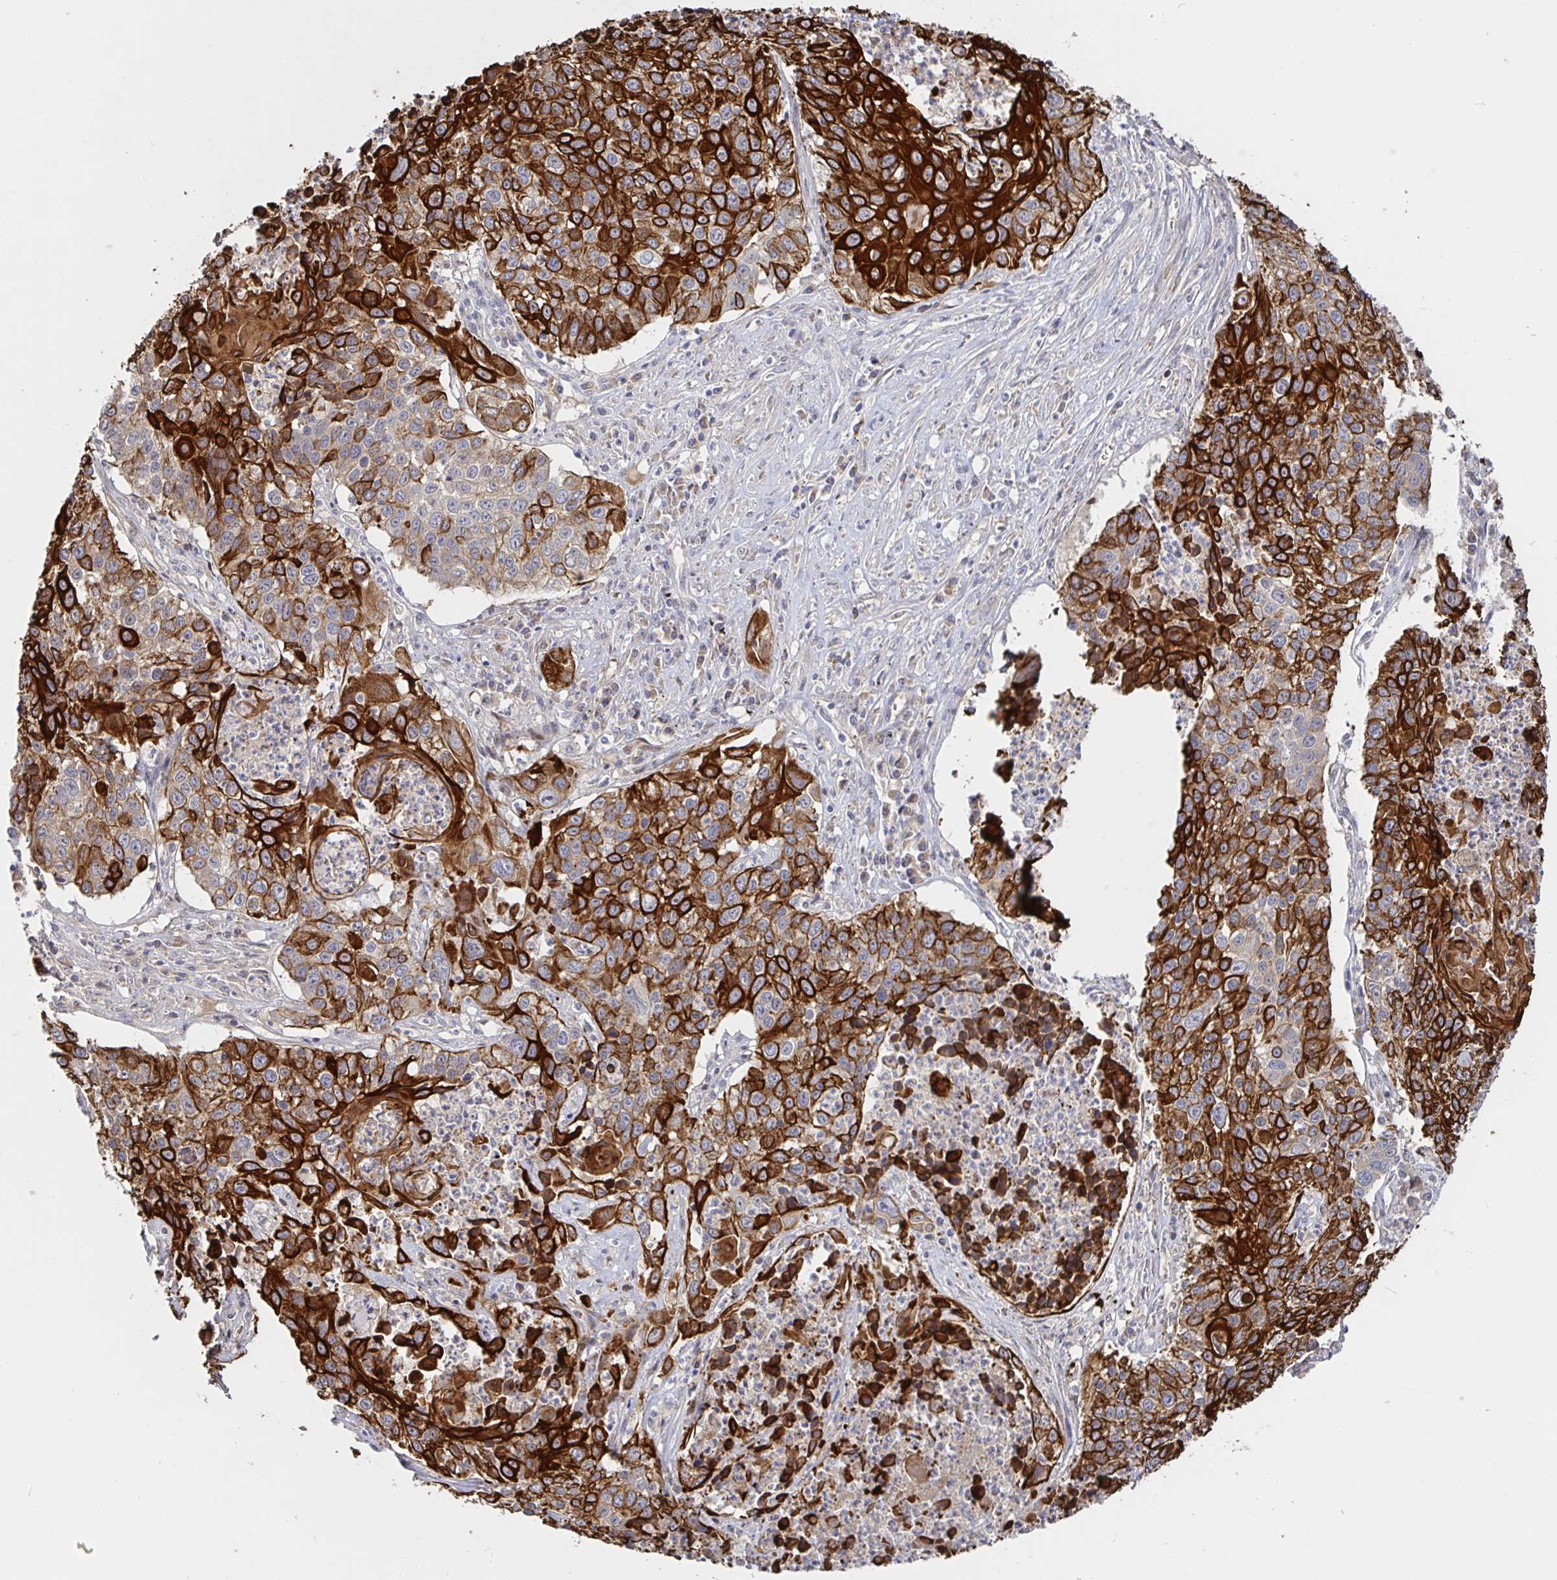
{"staining": {"intensity": "strong", "quantity": "25%-75%", "location": "cytoplasmic/membranous"}, "tissue": "lung cancer", "cell_type": "Tumor cells", "image_type": "cancer", "snomed": [{"axis": "morphology", "description": "Squamous cell carcinoma, NOS"}, {"axis": "morphology", "description": "Squamous cell carcinoma, metastatic, NOS"}, {"axis": "topography", "description": "Lung"}, {"axis": "topography", "description": "Pleura, NOS"}], "caption": "Tumor cells reveal high levels of strong cytoplasmic/membranous staining in about 25%-75% of cells in human lung cancer. (Brightfield microscopy of DAB IHC at high magnification).", "gene": "AACS", "patient": {"sex": "male", "age": 72}}